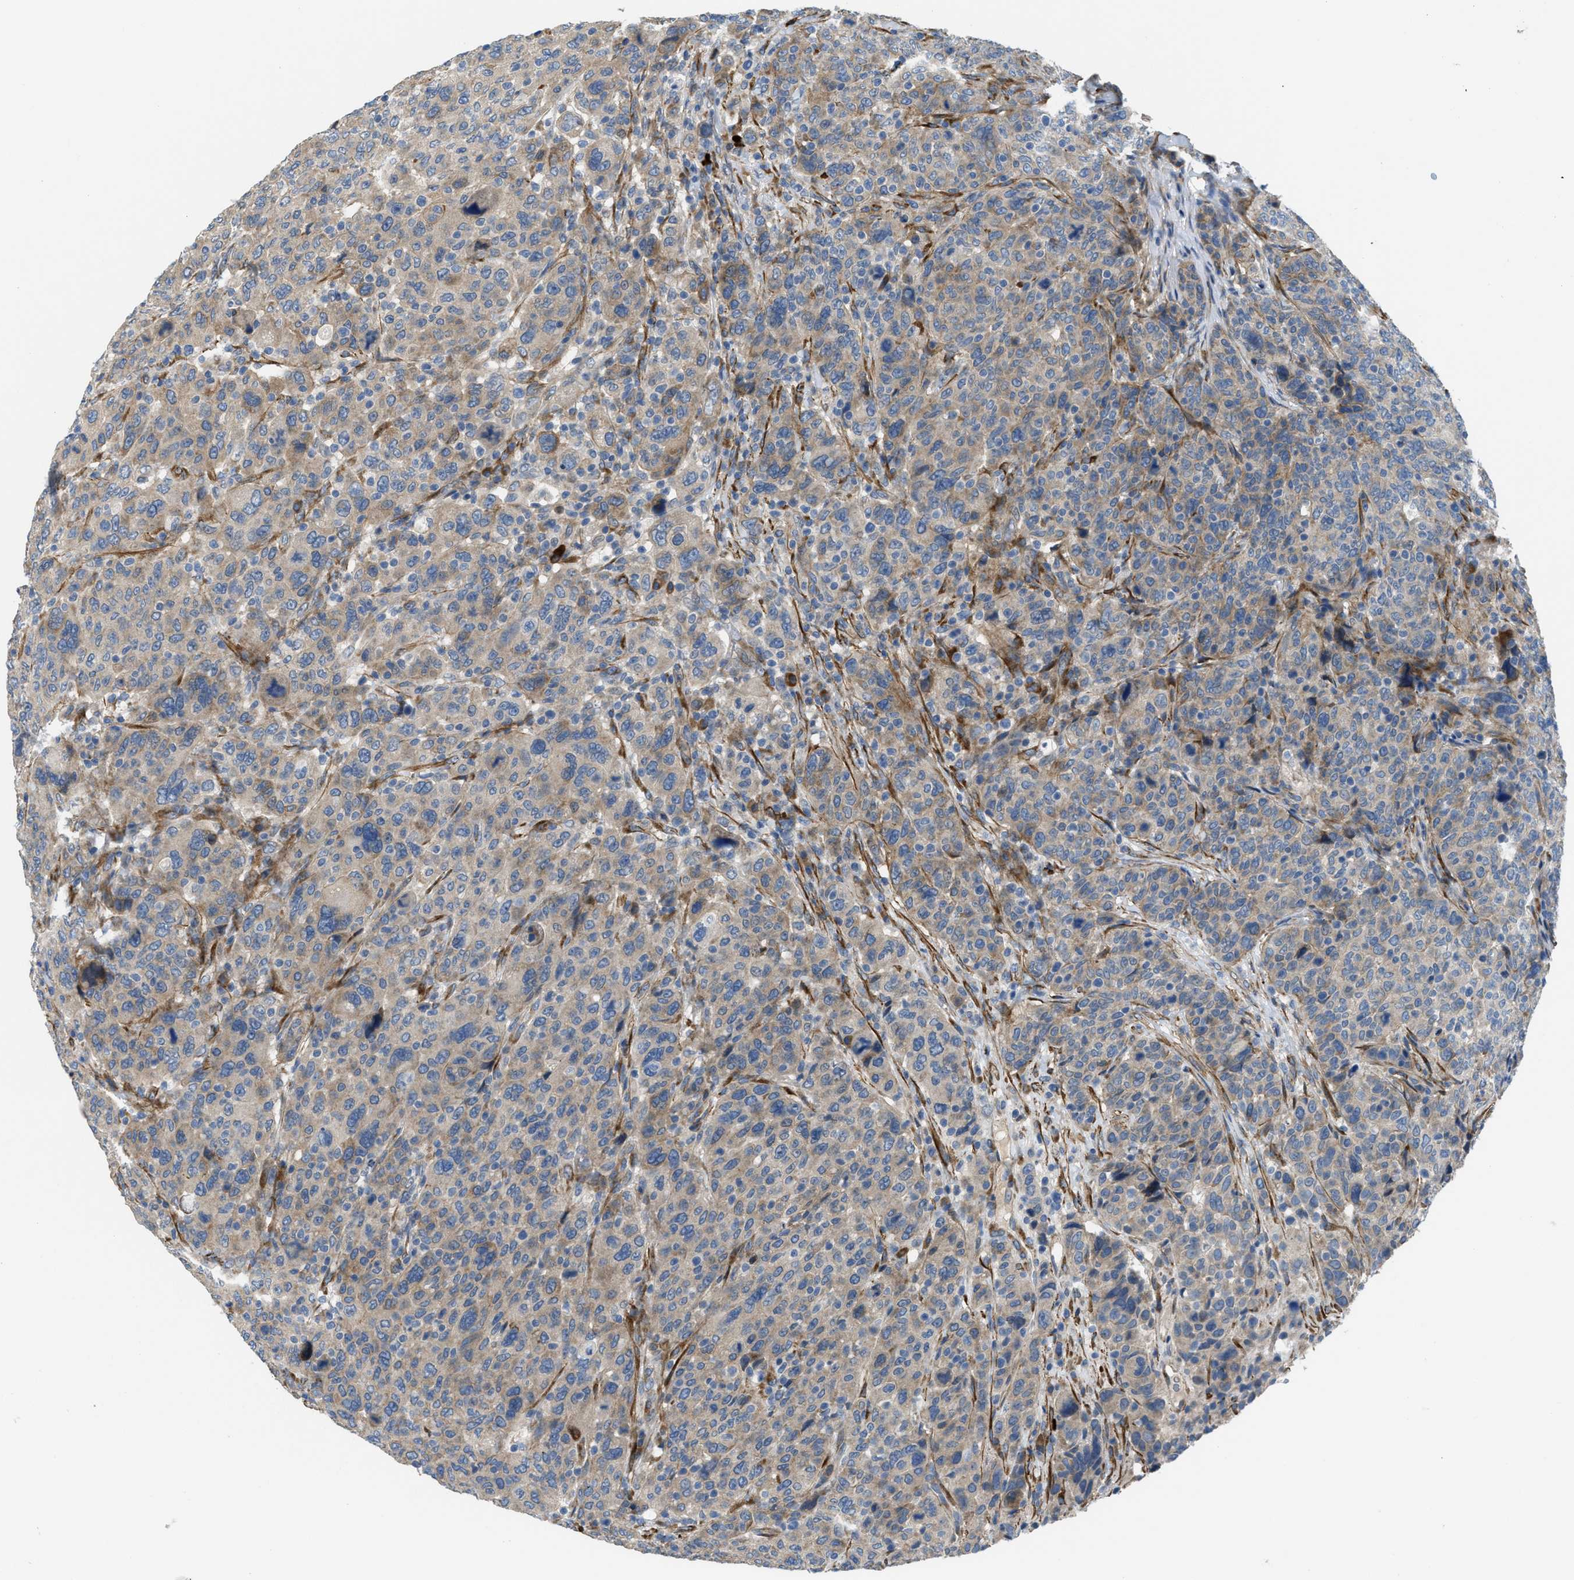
{"staining": {"intensity": "moderate", "quantity": ">75%", "location": "cytoplasmic/membranous"}, "tissue": "breast cancer", "cell_type": "Tumor cells", "image_type": "cancer", "snomed": [{"axis": "morphology", "description": "Duct carcinoma"}, {"axis": "topography", "description": "Breast"}], "caption": "Immunohistochemistry (IHC) photomicrograph of human breast cancer (intraductal carcinoma) stained for a protein (brown), which reveals medium levels of moderate cytoplasmic/membranous expression in approximately >75% of tumor cells.", "gene": "BMPR1A", "patient": {"sex": "female", "age": 37}}